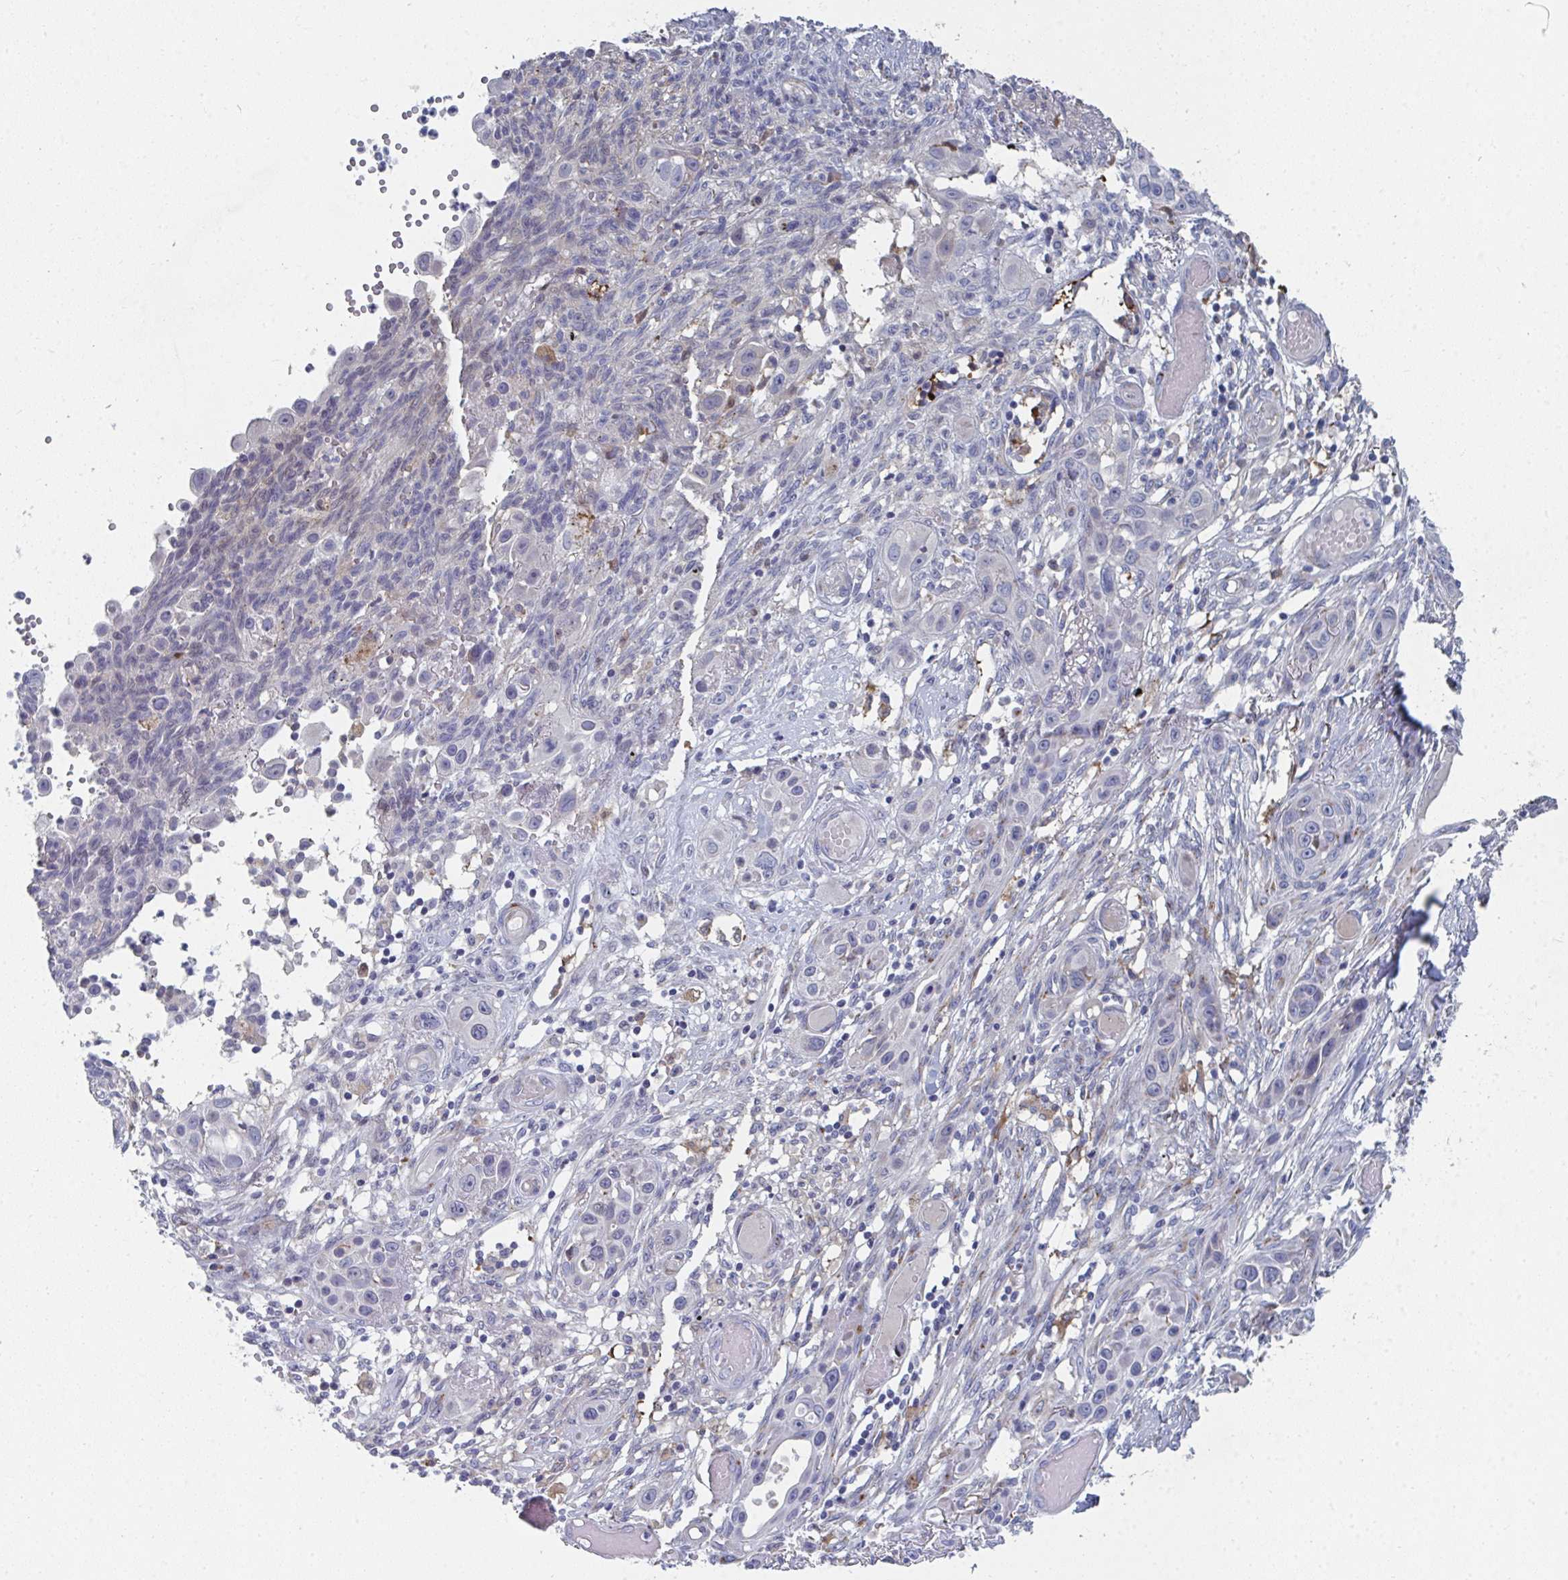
{"staining": {"intensity": "negative", "quantity": "none", "location": "none"}, "tissue": "skin cancer", "cell_type": "Tumor cells", "image_type": "cancer", "snomed": [{"axis": "morphology", "description": "Squamous cell carcinoma, NOS"}, {"axis": "topography", "description": "Skin"}], "caption": "Immunohistochemical staining of human skin cancer demonstrates no significant expression in tumor cells.", "gene": "PSMG1", "patient": {"sex": "female", "age": 69}}